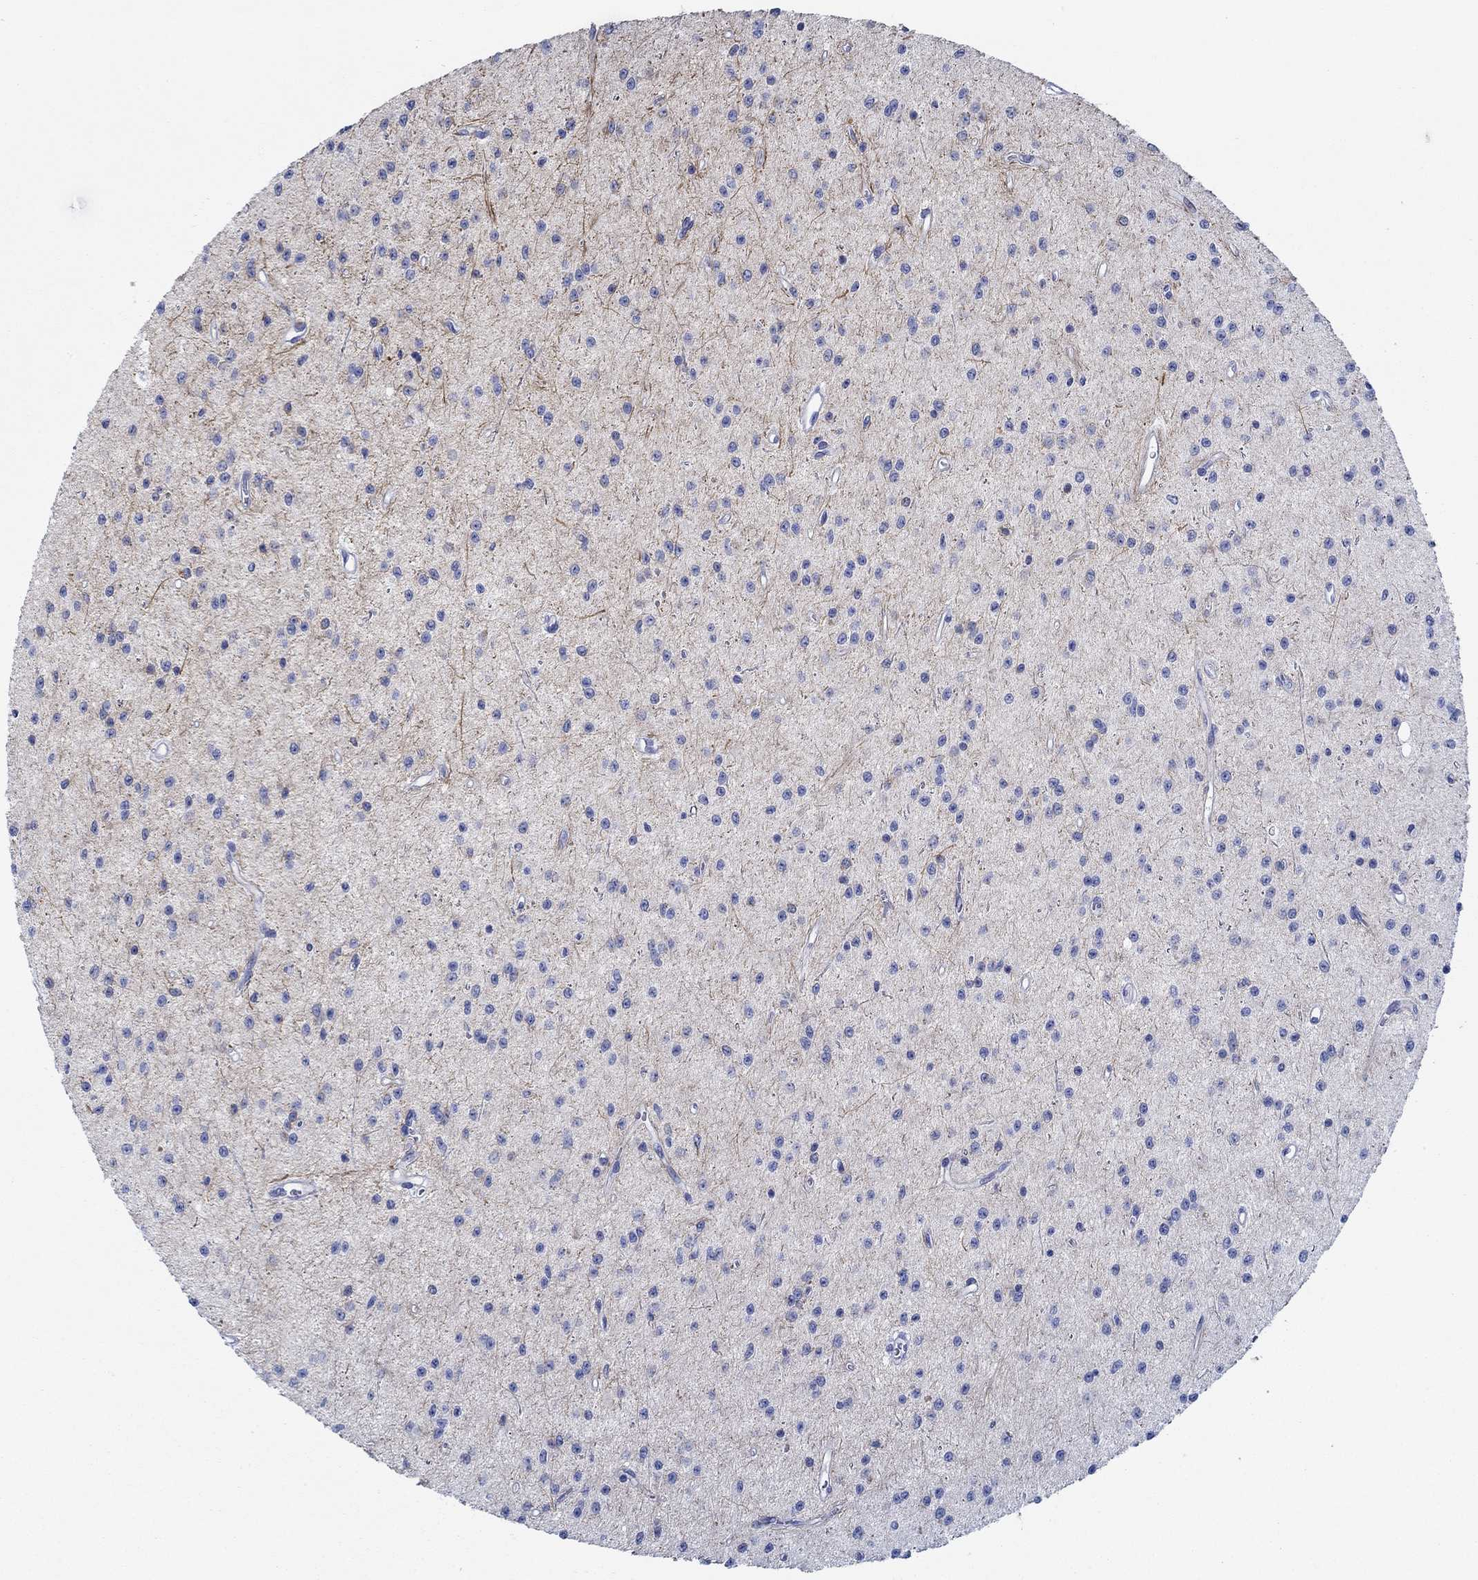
{"staining": {"intensity": "negative", "quantity": "none", "location": "none"}, "tissue": "glioma", "cell_type": "Tumor cells", "image_type": "cancer", "snomed": [{"axis": "morphology", "description": "Glioma, malignant, Low grade"}, {"axis": "topography", "description": "Brain"}], "caption": "IHC of malignant low-grade glioma shows no staining in tumor cells.", "gene": "IGFBP6", "patient": {"sex": "female", "age": 45}}